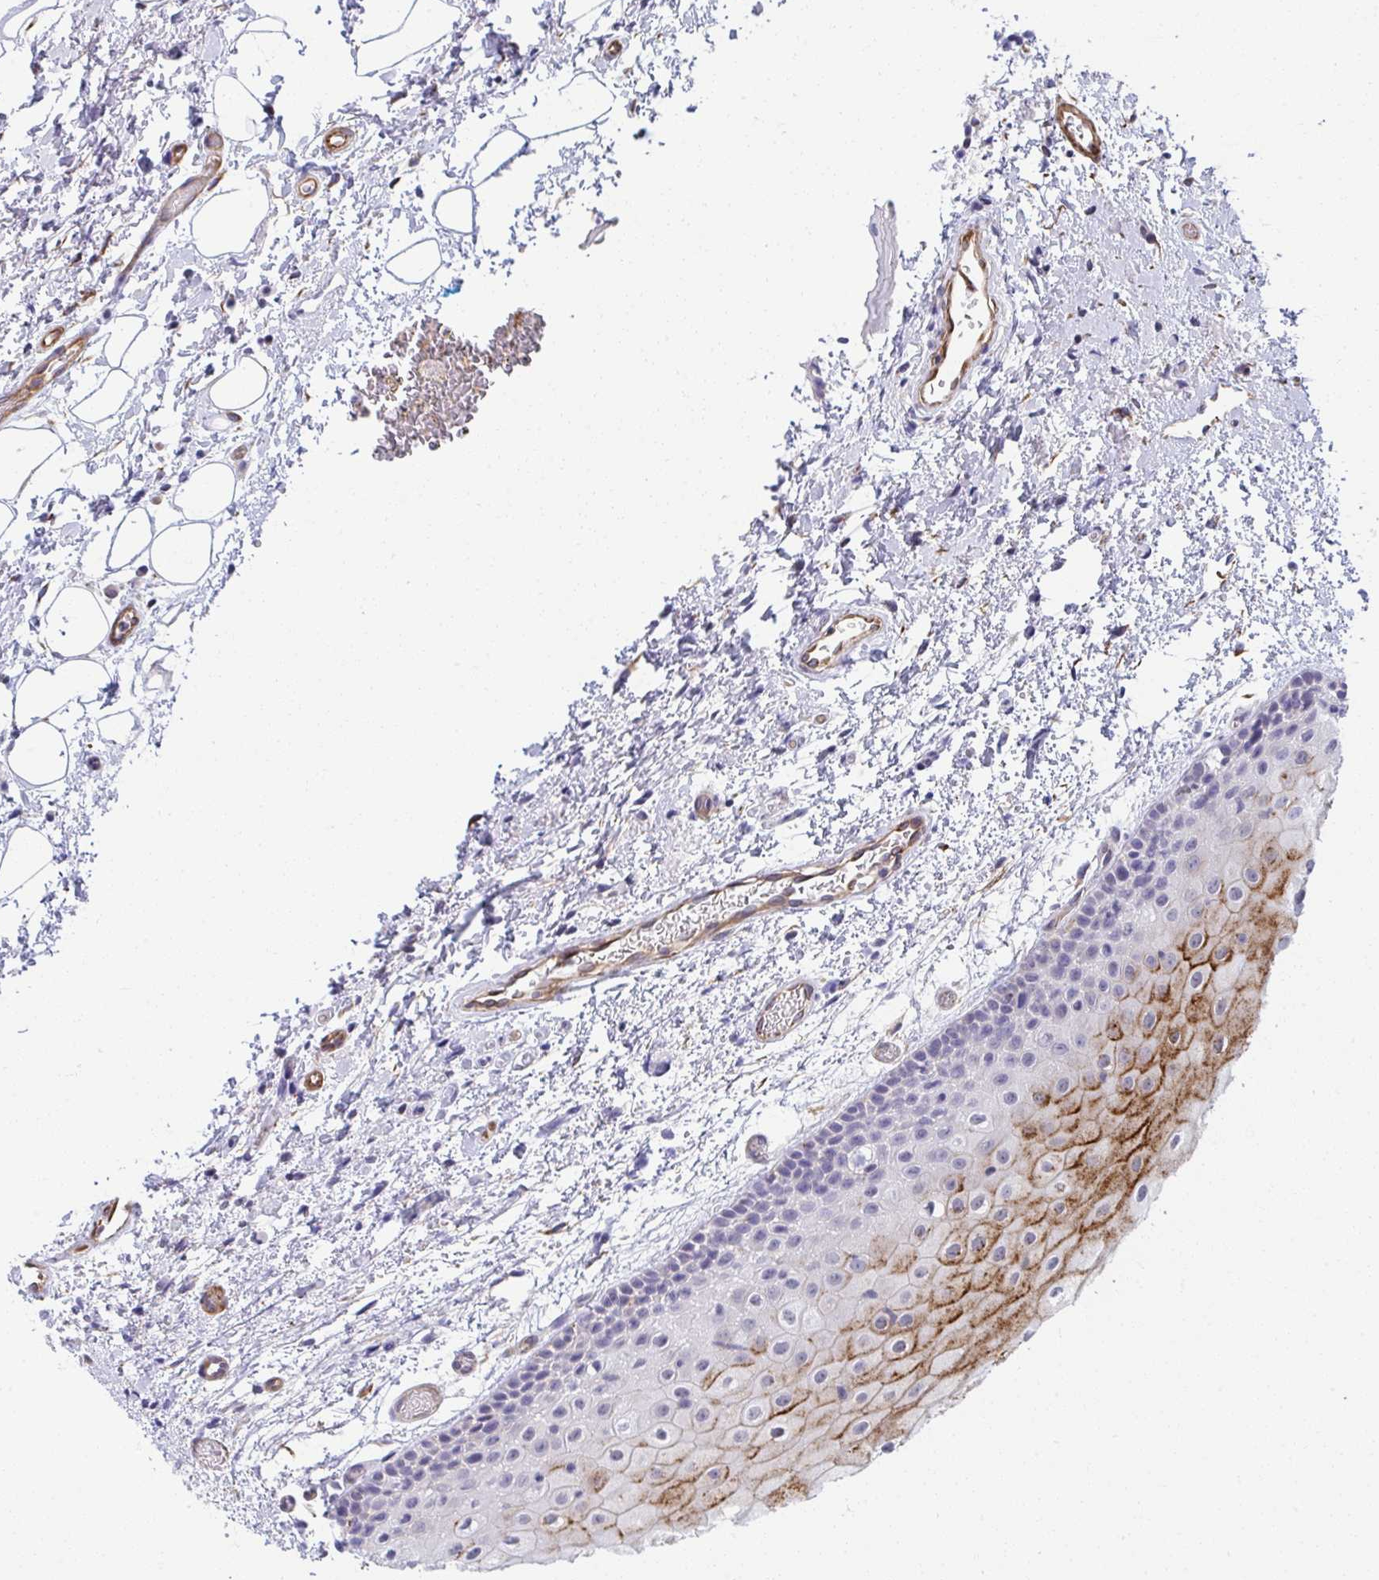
{"staining": {"intensity": "moderate", "quantity": "<25%", "location": "cytoplasmic/membranous"}, "tissue": "oral mucosa", "cell_type": "Squamous epithelial cells", "image_type": "normal", "snomed": [{"axis": "morphology", "description": "Normal tissue, NOS"}, {"axis": "topography", "description": "Oral tissue"}], "caption": "Protein expression by IHC reveals moderate cytoplasmic/membranous expression in about <25% of squamous epithelial cells in normal oral mucosa.", "gene": "MYL12A", "patient": {"sex": "female", "age": 82}}